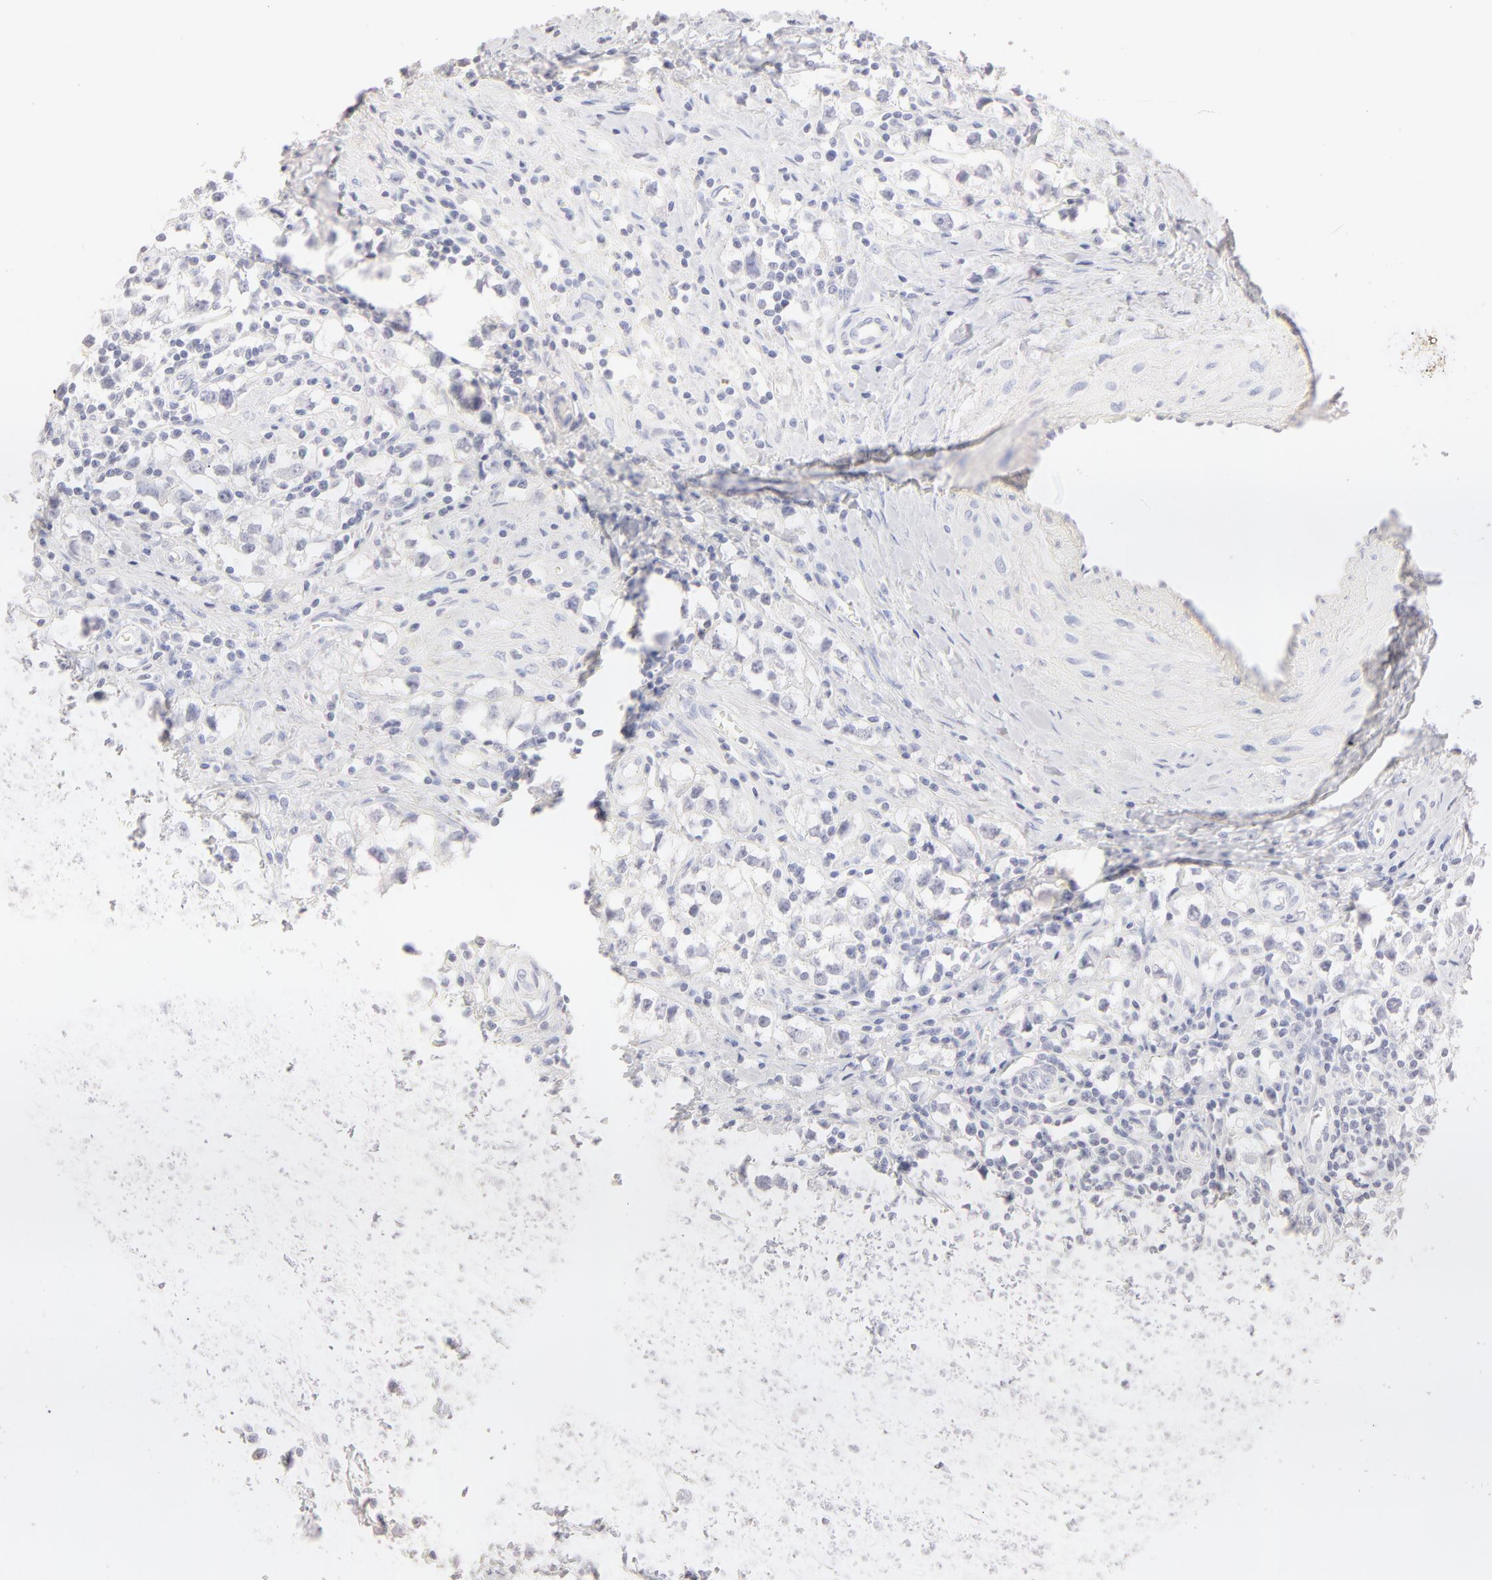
{"staining": {"intensity": "negative", "quantity": "none", "location": "none"}, "tissue": "testis cancer", "cell_type": "Tumor cells", "image_type": "cancer", "snomed": [{"axis": "morphology", "description": "Seminoma, NOS"}, {"axis": "topography", "description": "Testis"}], "caption": "Tumor cells show no significant staining in testis seminoma. (Brightfield microscopy of DAB (3,3'-diaminobenzidine) immunohistochemistry (IHC) at high magnification).", "gene": "LGALS7B", "patient": {"sex": "male", "age": 35}}